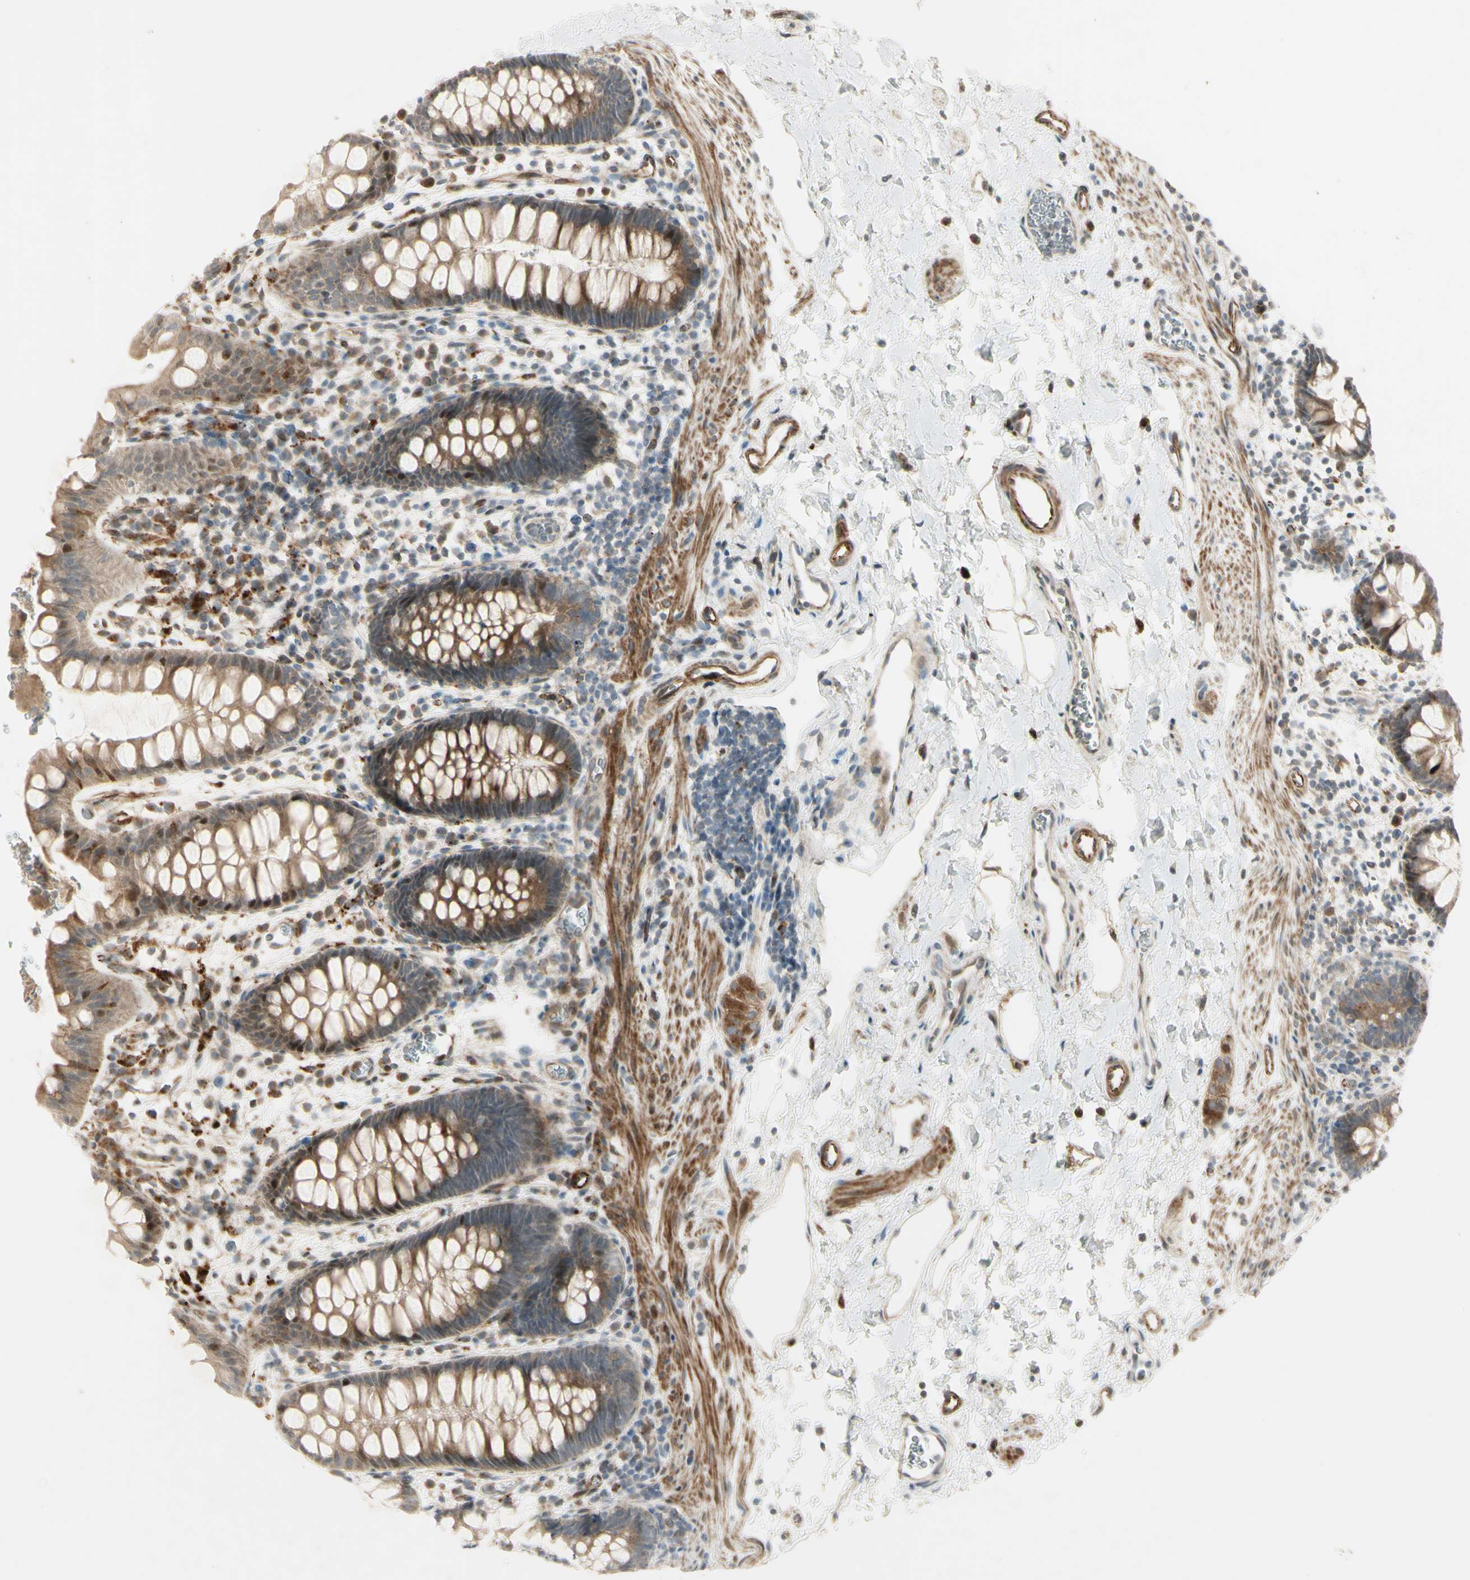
{"staining": {"intensity": "moderate", "quantity": ">75%", "location": "cytoplasmic/membranous"}, "tissue": "rectum", "cell_type": "Glandular cells", "image_type": "normal", "snomed": [{"axis": "morphology", "description": "Normal tissue, NOS"}, {"axis": "topography", "description": "Rectum"}], "caption": "A high-resolution image shows immunohistochemistry staining of unremarkable rectum, which shows moderate cytoplasmic/membranous expression in approximately >75% of glandular cells.", "gene": "NDFIP1", "patient": {"sex": "female", "age": 24}}